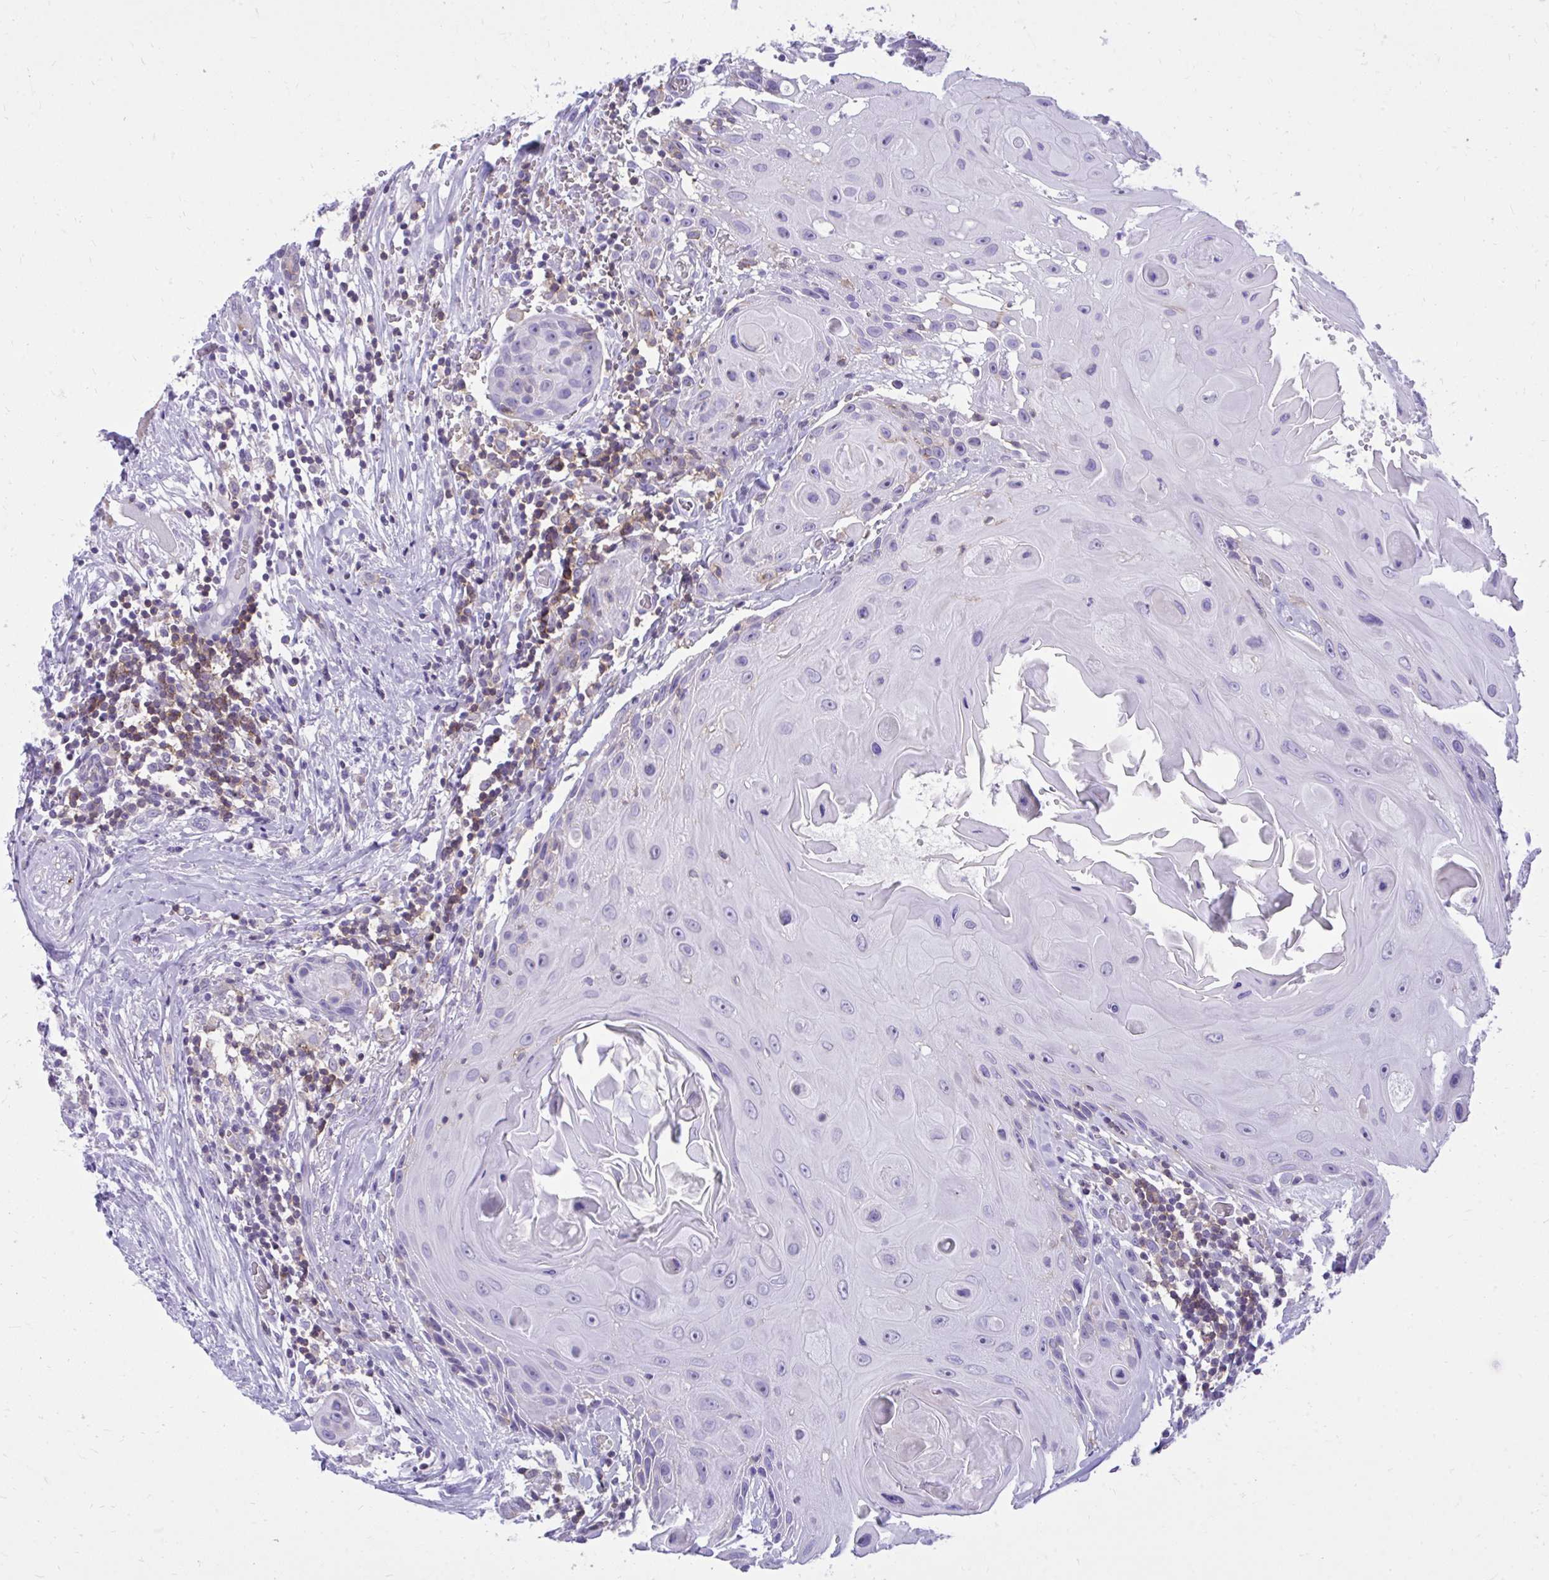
{"staining": {"intensity": "negative", "quantity": "none", "location": "none"}, "tissue": "head and neck cancer", "cell_type": "Tumor cells", "image_type": "cancer", "snomed": [{"axis": "morphology", "description": "Squamous cell carcinoma, NOS"}, {"axis": "topography", "description": "Oral tissue"}, {"axis": "topography", "description": "Head-Neck"}], "caption": "Tumor cells are negative for brown protein staining in head and neck squamous cell carcinoma. The staining was performed using DAB to visualize the protein expression in brown, while the nuclei were stained in blue with hematoxylin (Magnification: 20x).", "gene": "GPRIN3", "patient": {"sex": "male", "age": 49}}